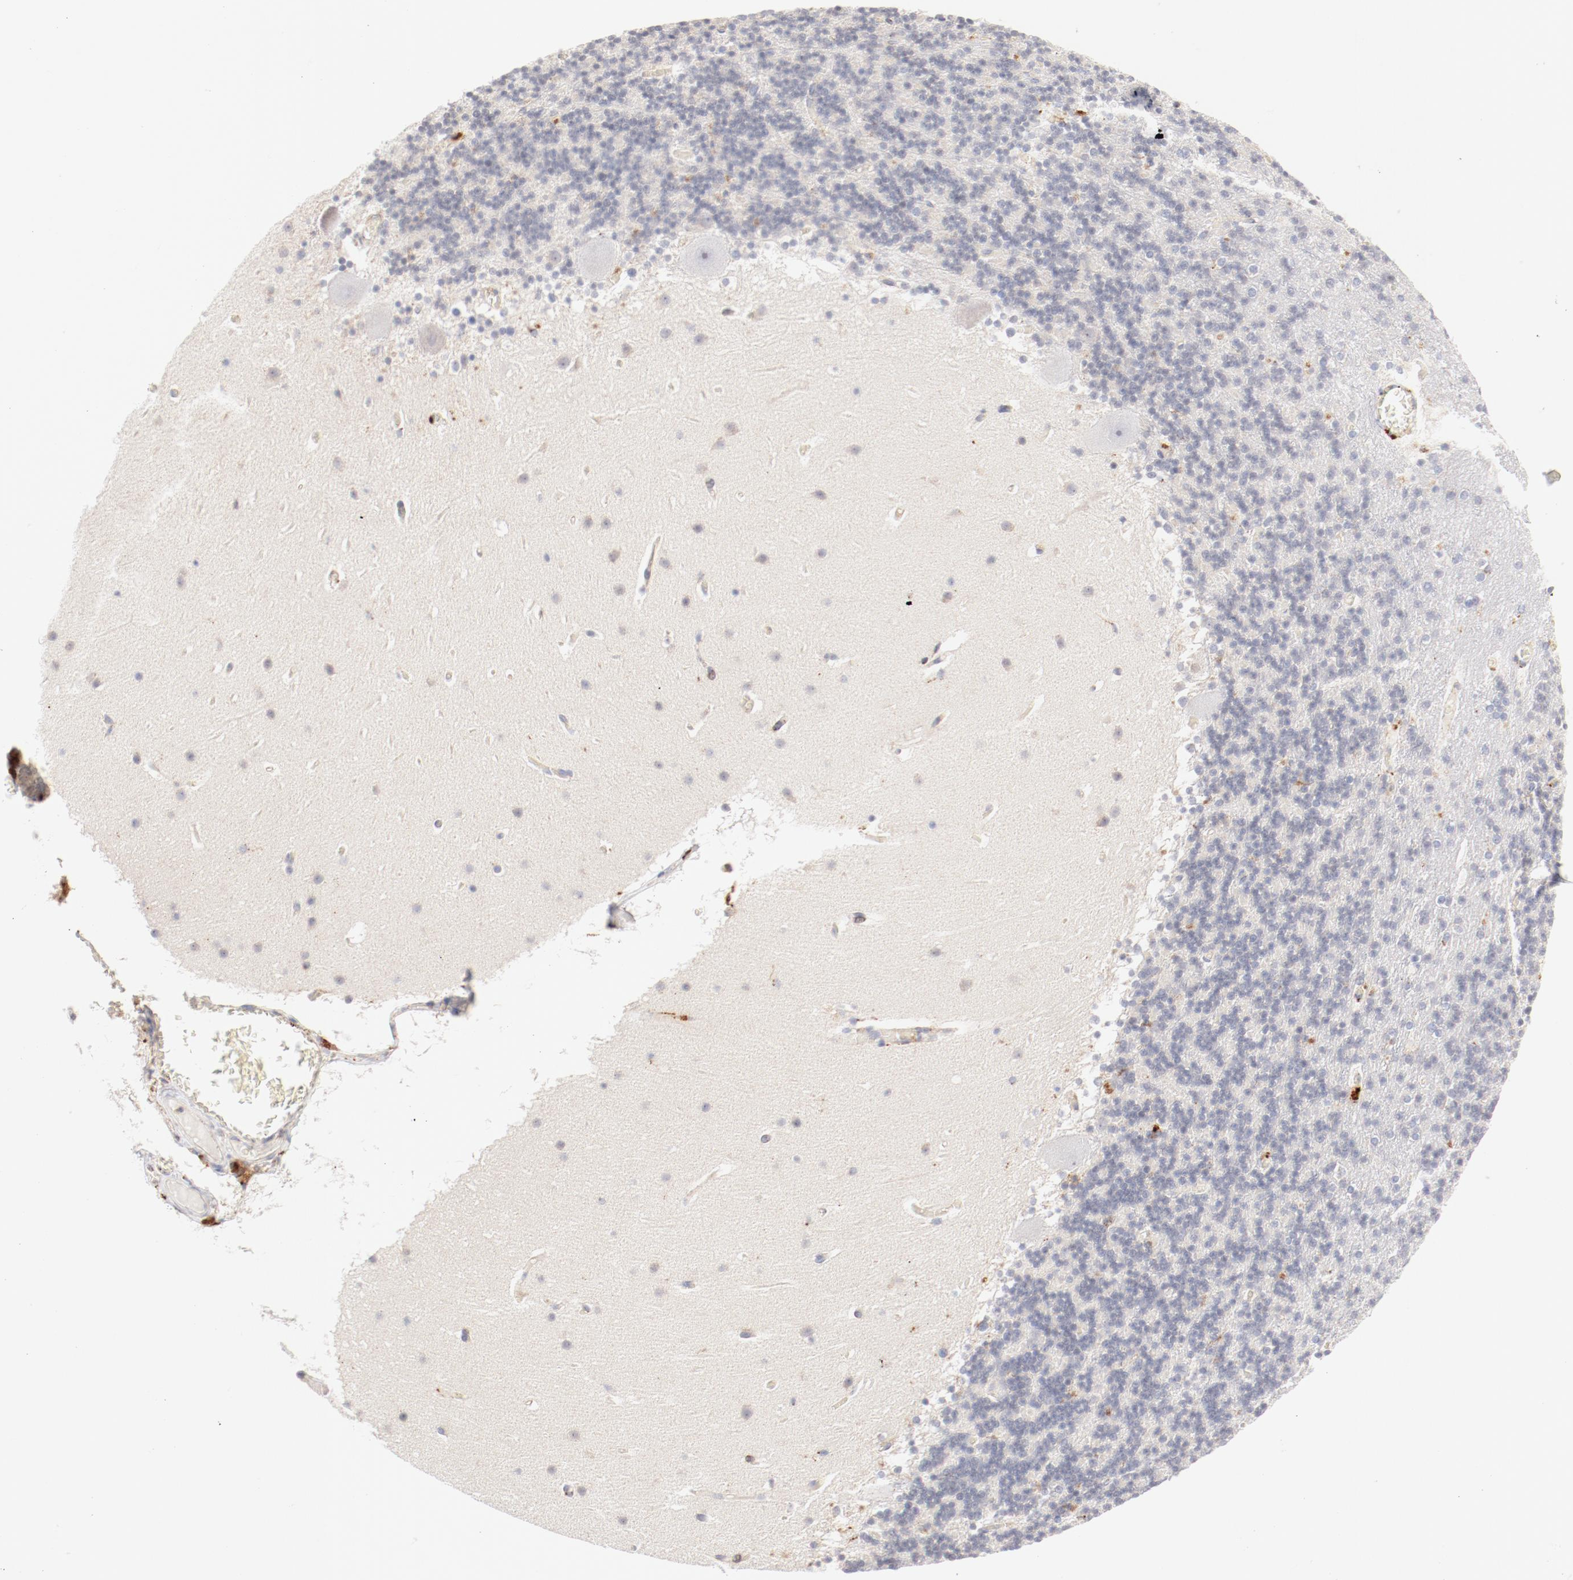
{"staining": {"intensity": "negative", "quantity": "none", "location": "none"}, "tissue": "cerebellum", "cell_type": "Cells in granular layer", "image_type": "normal", "snomed": [{"axis": "morphology", "description": "Normal tissue, NOS"}, {"axis": "topography", "description": "Cerebellum"}], "caption": "An immunohistochemistry (IHC) image of unremarkable cerebellum is shown. There is no staining in cells in granular layer of cerebellum.", "gene": "CTSH", "patient": {"sex": "male", "age": 45}}